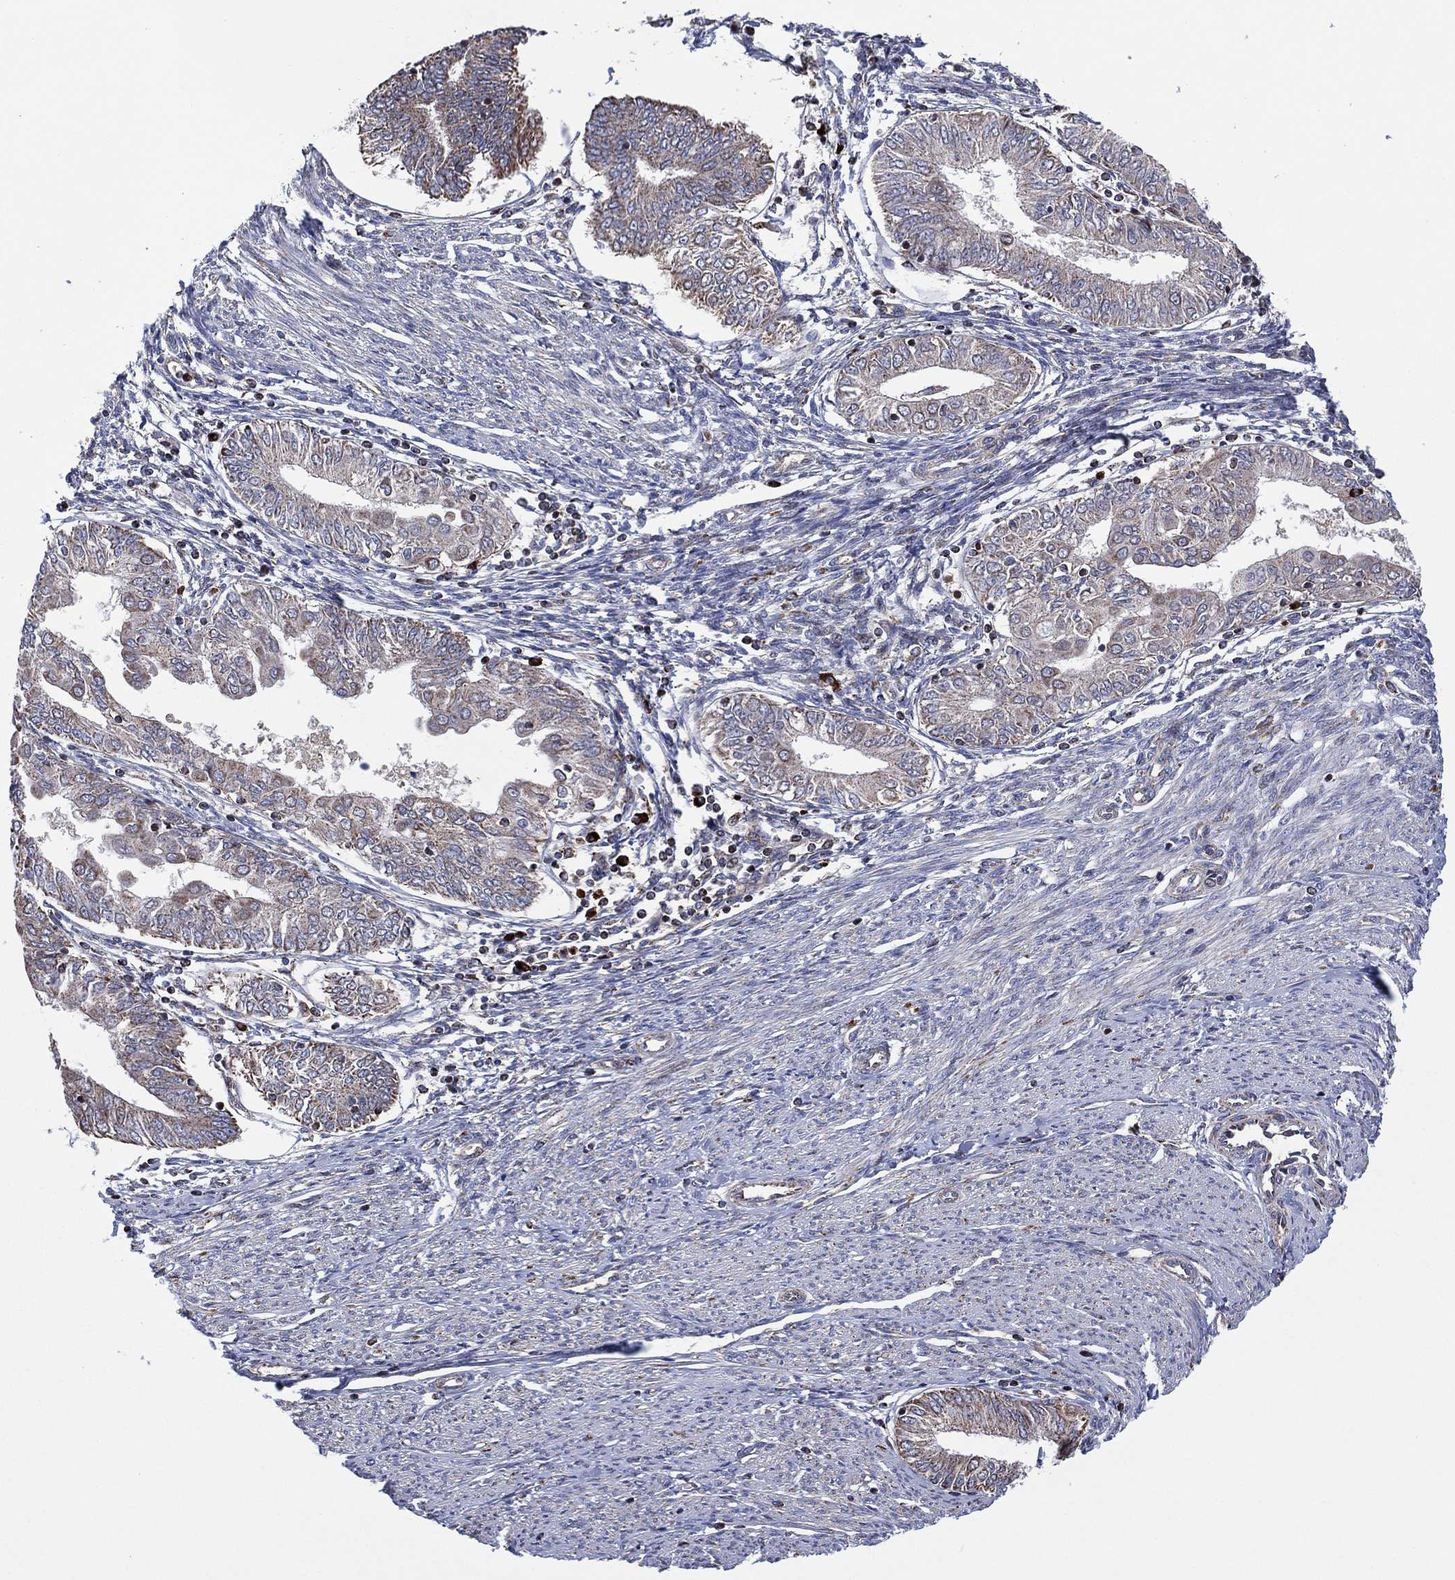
{"staining": {"intensity": "negative", "quantity": "none", "location": "none"}, "tissue": "endometrial cancer", "cell_type": "Tumor cells", "image_type": "cancer", "snomed": [{"axis": "morphology", "description": "Adenocarcinoma, NOS"}, {"axis": "topography", "description": "Endometrium"}], "caption": "The immunohistochemistry (IHC) image has no significant staining in tumor cells of endometrial cancer tissue.", "gene": "PIDD1", "patient": {"sex": "female", "age": 68}}